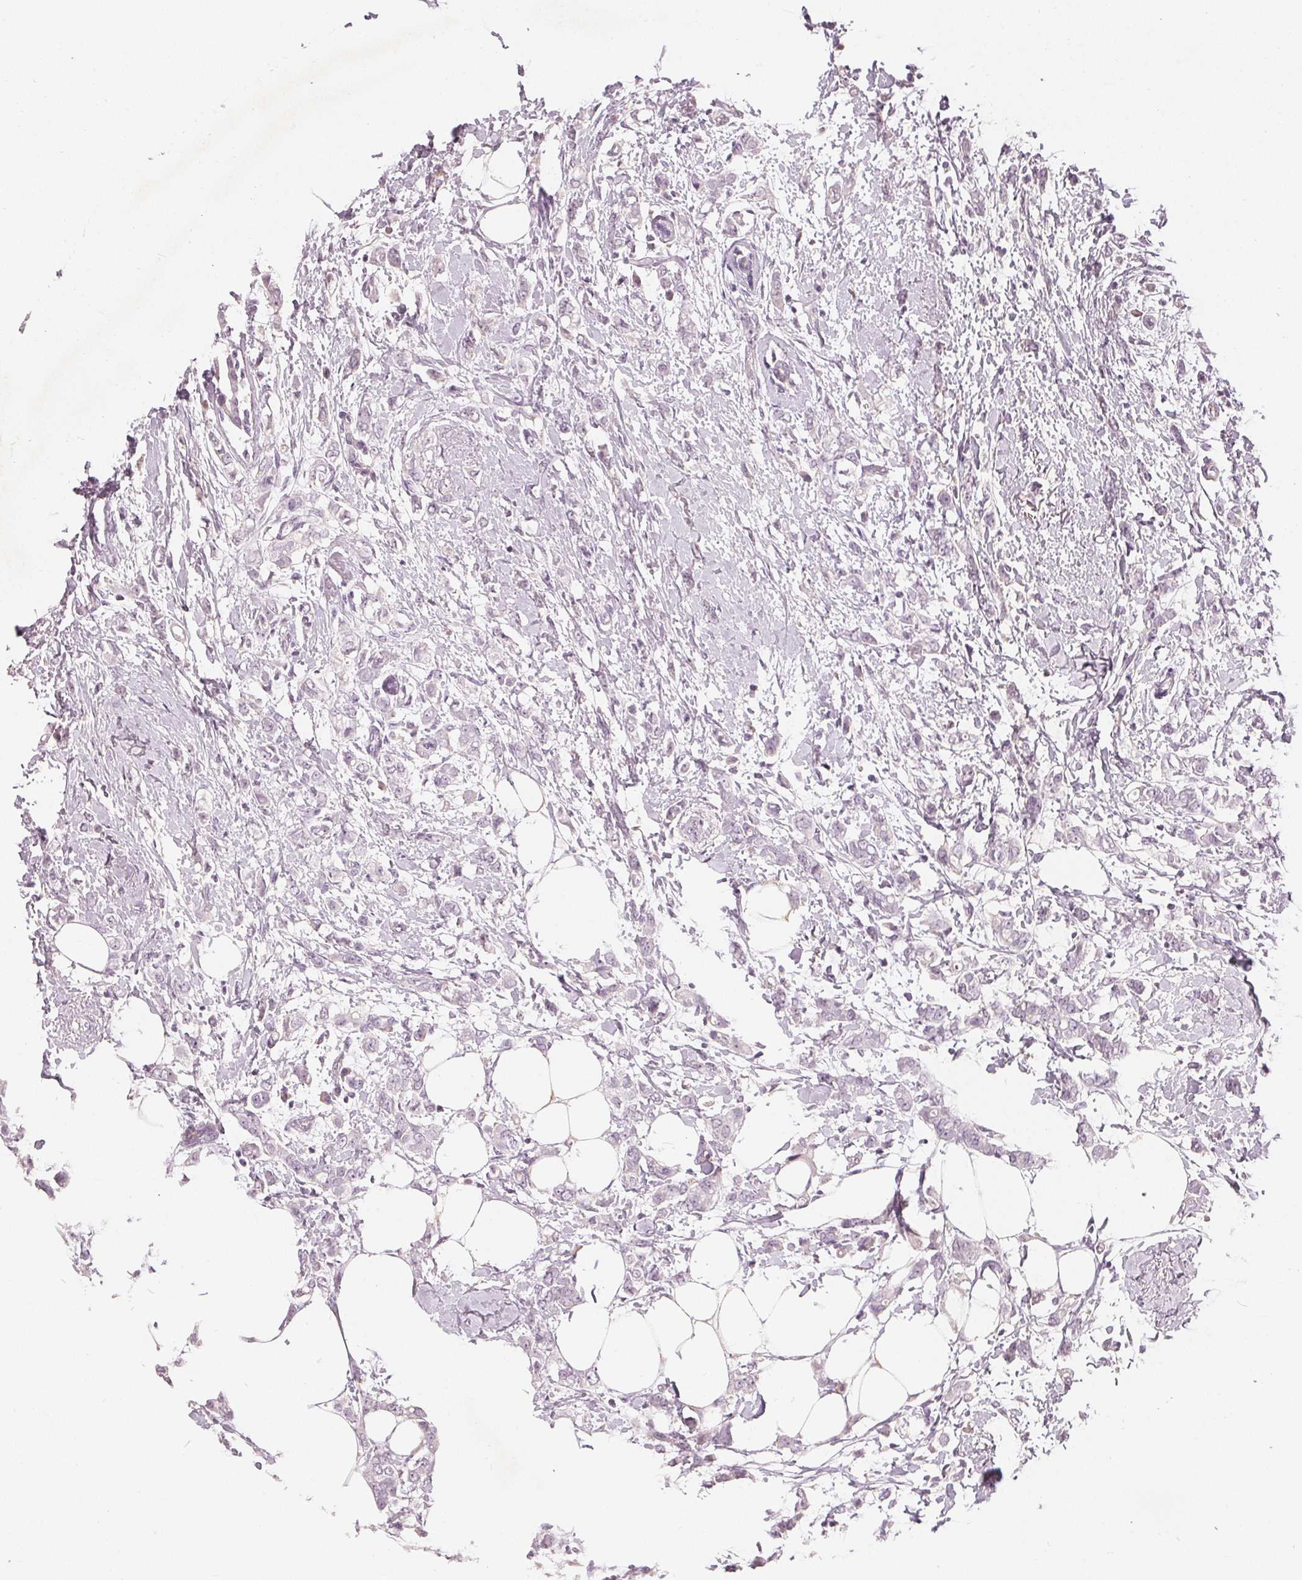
{"staining": {"intensity": "negative", "quantity": "none", "location": "none"}, "tissue": "breast cancer", "cell_type": "Tumor cells", "image_type": "cancer", "snomed": [{"axis": "morphology", "description": "Duct carcinoma"}, {"axis": "topography", "description": "Breast"}], "caption": "This is a photomicrograph of immunohistochemistry staining of breast infiltrating ductal carcinoma, which shows no expression in tumor cells.", "gene": "TRIM60", "patient": {"sex": "female", "age": 40}}